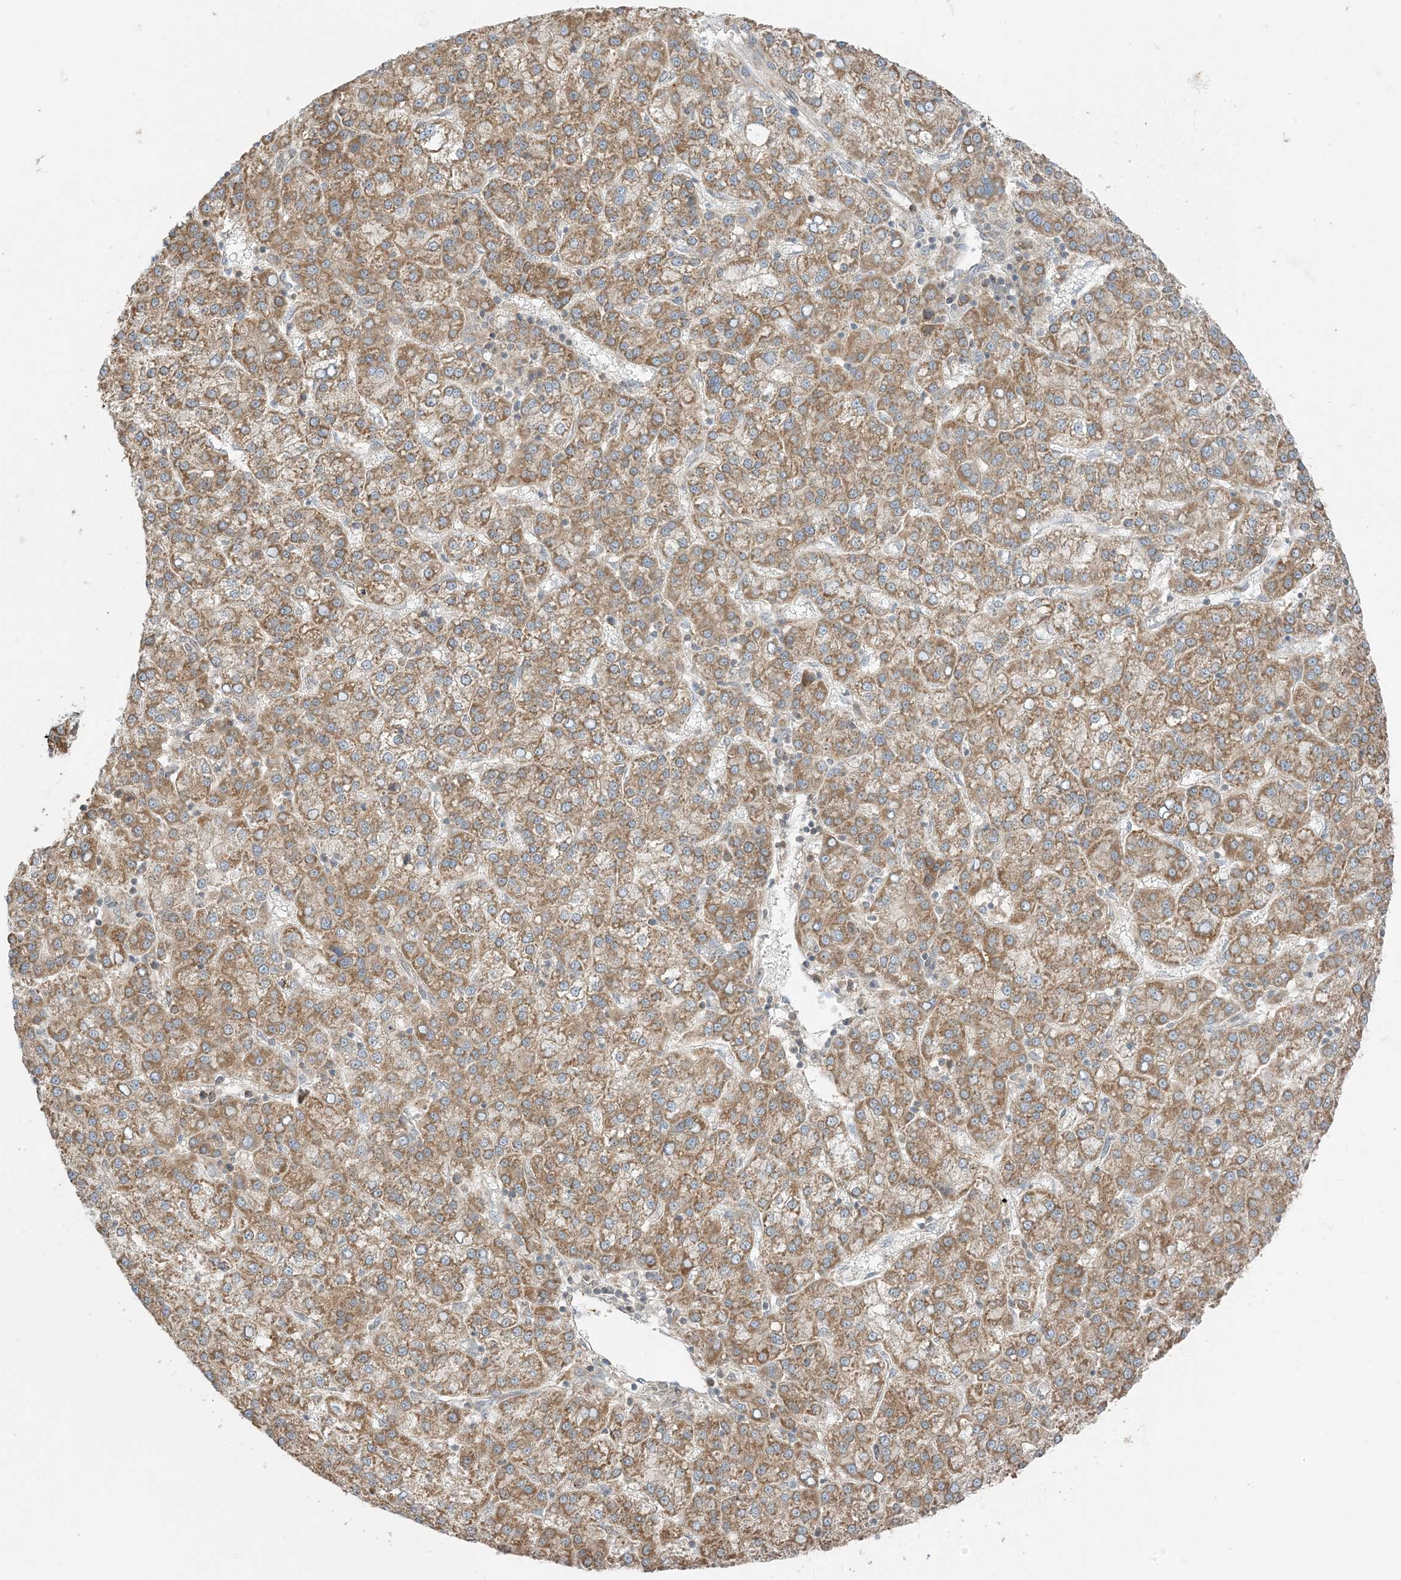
{"staining": {"intensity": "moderate", "quantity": ">75%", "location": "cytoplasmic/membranous"}, "tissue": "liver cancer", "cell_type": "Tumor cells", "image_type": "cancer", "snomed": [{"axis": "morphology", "description": "Carcinoma, Hepatocellular, NOS"}, {"axis": "topography", "description": "Liver"}], "caption": "A histopathology image showing moderate cytoplasmic/membranous positivity in about >75% of tumor cells in hepatocellular carcinoma (liver), as visualized by brown immunohistochemical staining.", "gene": "N4BP3", "patient": {"sex": "female", "age": 58}}